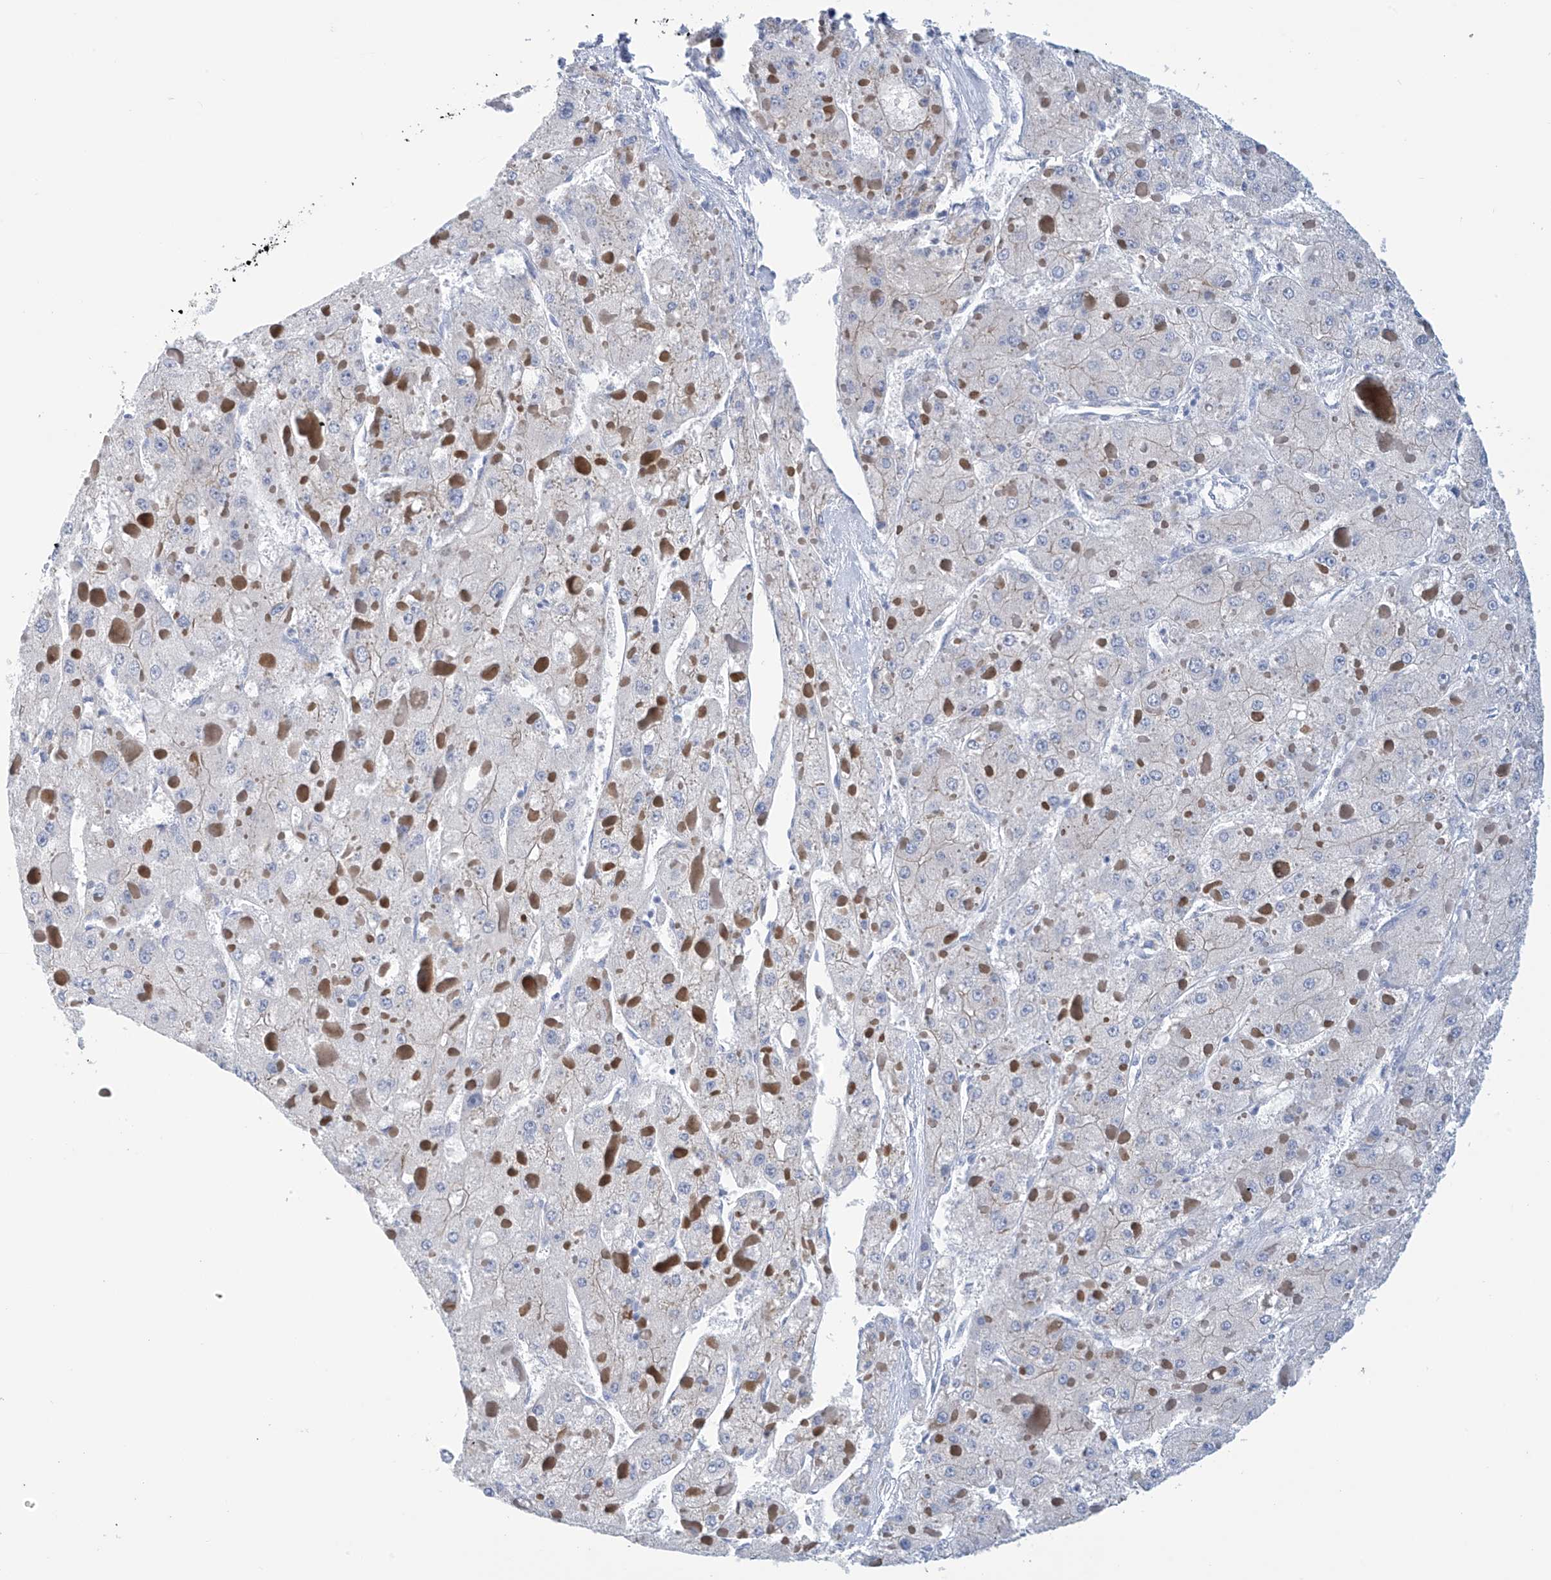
{"staining": {"intensity": "negative", "quantity": "none", "location": "none"}, "tissue": "liver cancer", "cell_type": "Tumor cells", "image_type": "cancer", "snomed": [{"axis": "morphology", "description": "Carcinoma, Hepatocellular, NOS"}, {"axis": "topography", "description": "Liver"}], "caption": "Immunohistochemical staining of human liver cancer reveals no significant expression in tumor cells.", "gene": "DSP", "patient": {"sex": "female", "age": 73}}